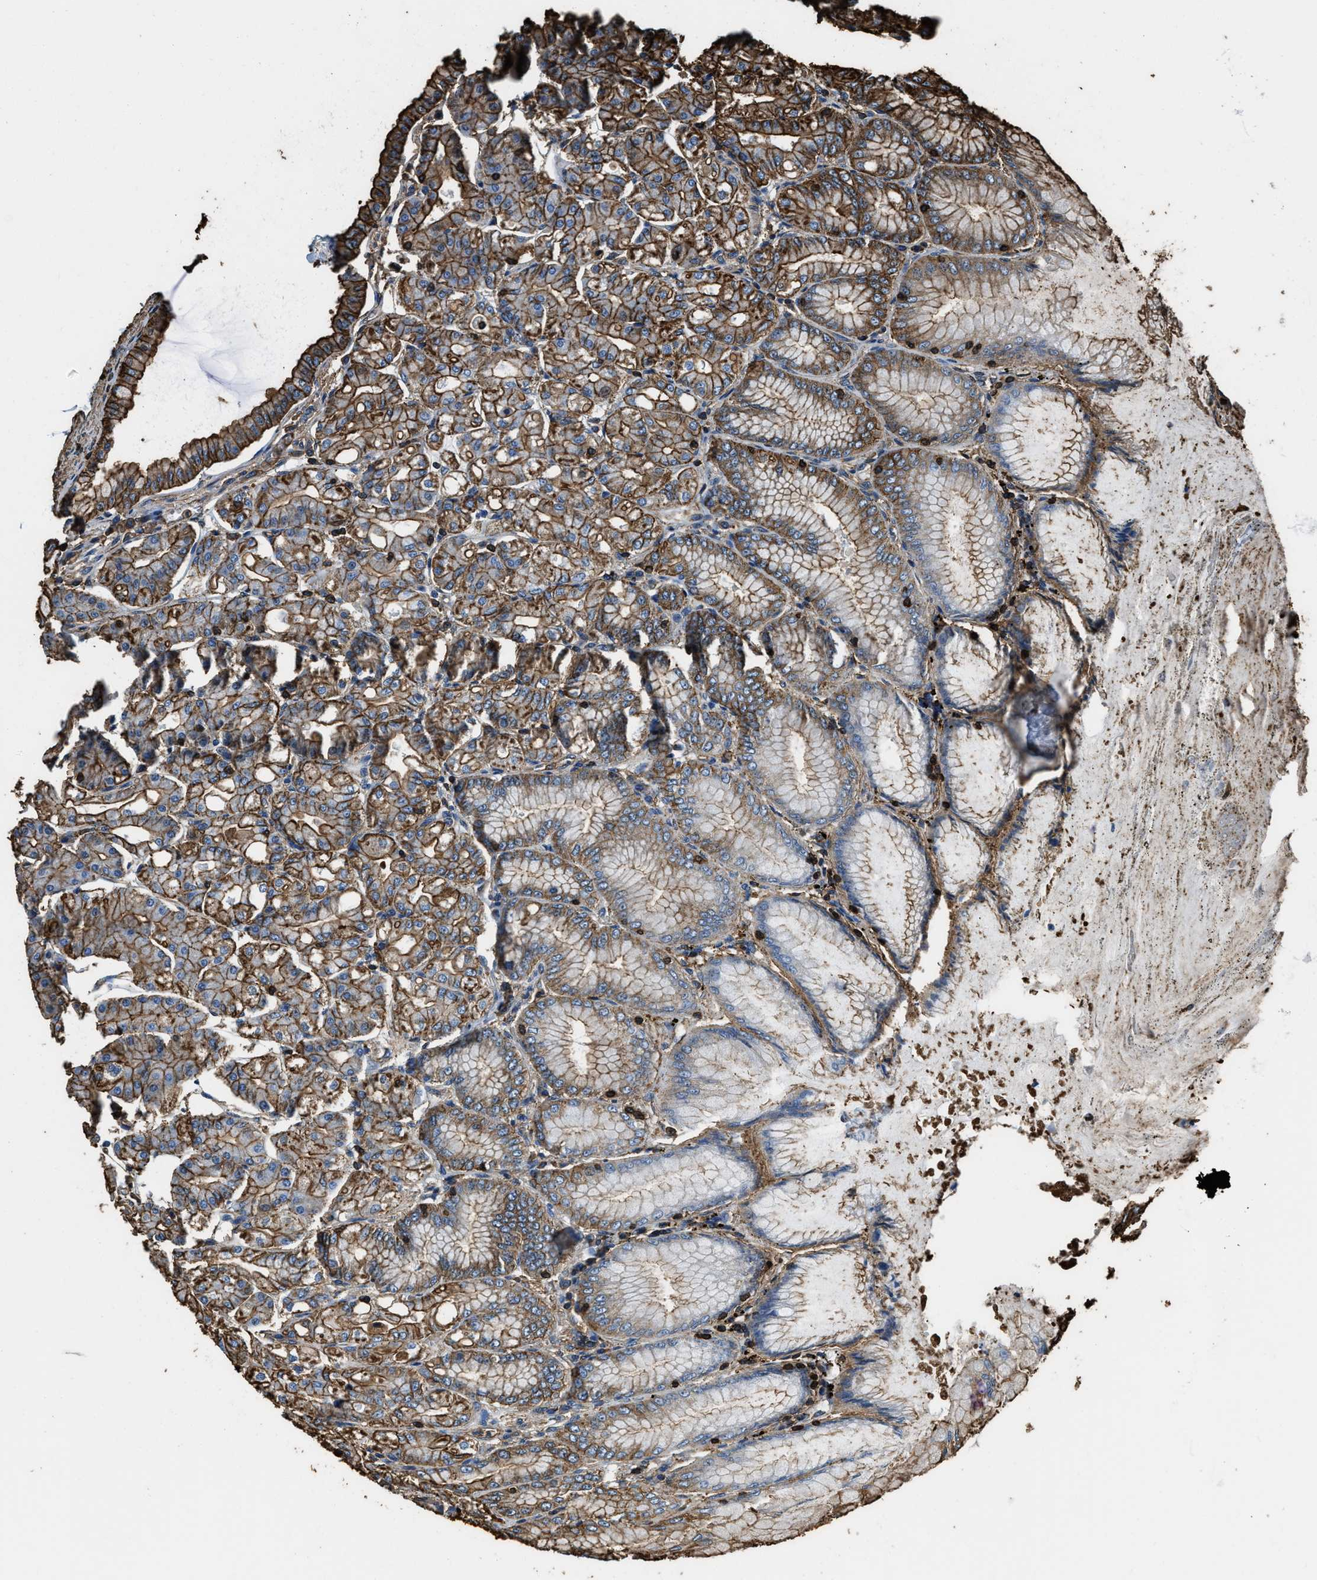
{"staining": {"intensity": "moderate", "quantity": ">75%", "location": "cytoplasmic/membranous"}, "tissue": "stomach", "cell_type": "Glandular cells", "image_type": "normal", "snomed": [{"axis": "morphology", "description": "Normal tissue, NOS"}, {"axis": "topography", "description": "Stomach, lower"}], "caption": "A medium amount of moderate cytoplasmic/membranous positivity is identified in approximately >75% of glandular cells in normal stomach. (DAB = brown stain, brightfield microscopy at high magnification).", "gene": "ACCS", "patient": {"sex": "male", "age": 71}}